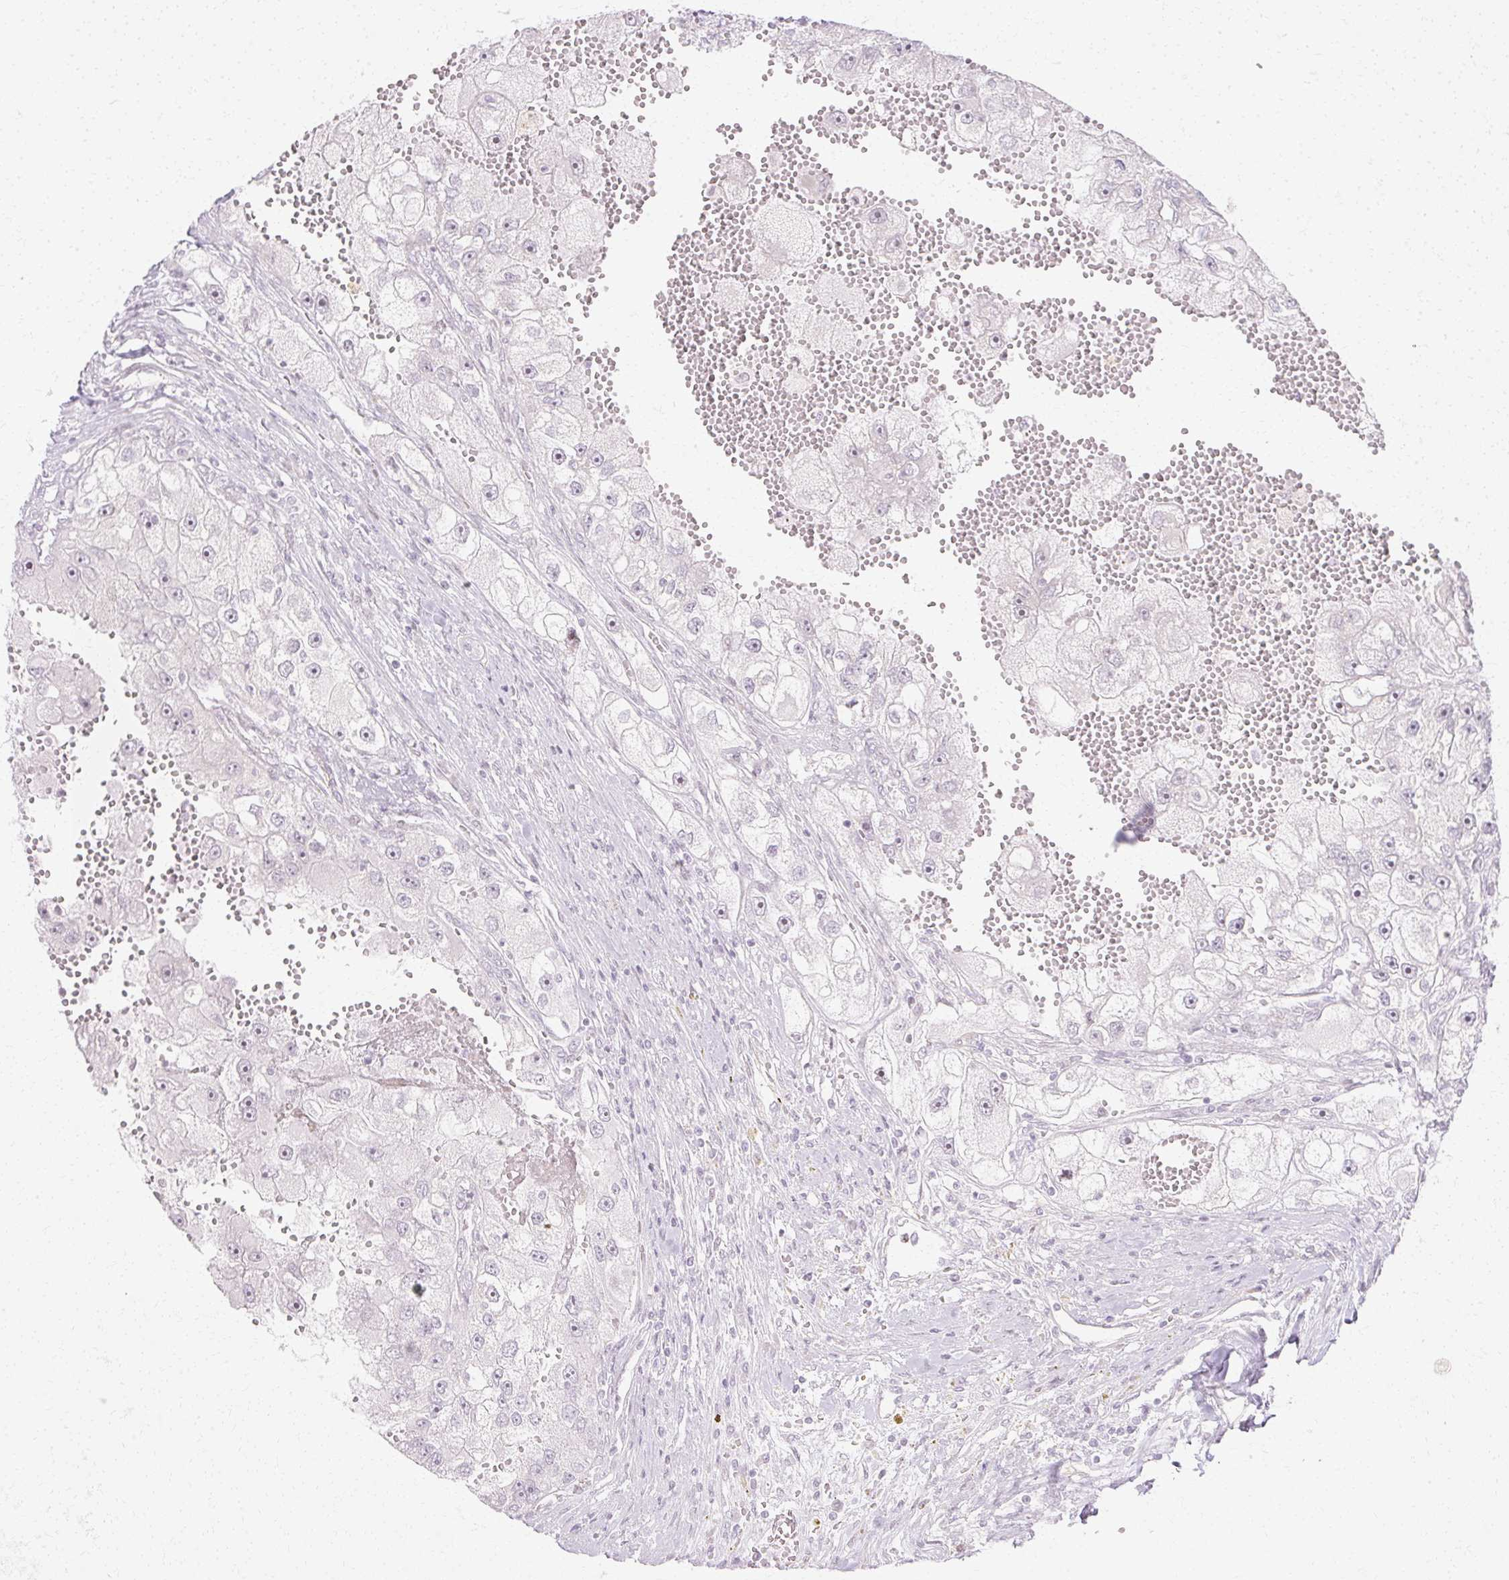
{"staining": {"intensity": "negative", "quantity": "none", "location": "none"}, "tissue": "renal cancer", "cell_type": "Tumor cells", "image_type": "cancer", "snomed": [{"axis": "morphology", "description": "Adenocarcinoma, NOS"}, {"axis": "topography", "description": "Kidney"}], "caption": "This image is of renal cancer (adenocarcinoma) stained with immunohistochemistry to label a protein in brown with the nuclei are counter-stained blue. There is no positivity in tumor cells.", "gene": "C3orf49", "patient": {"sex": "male", "age": 63}}